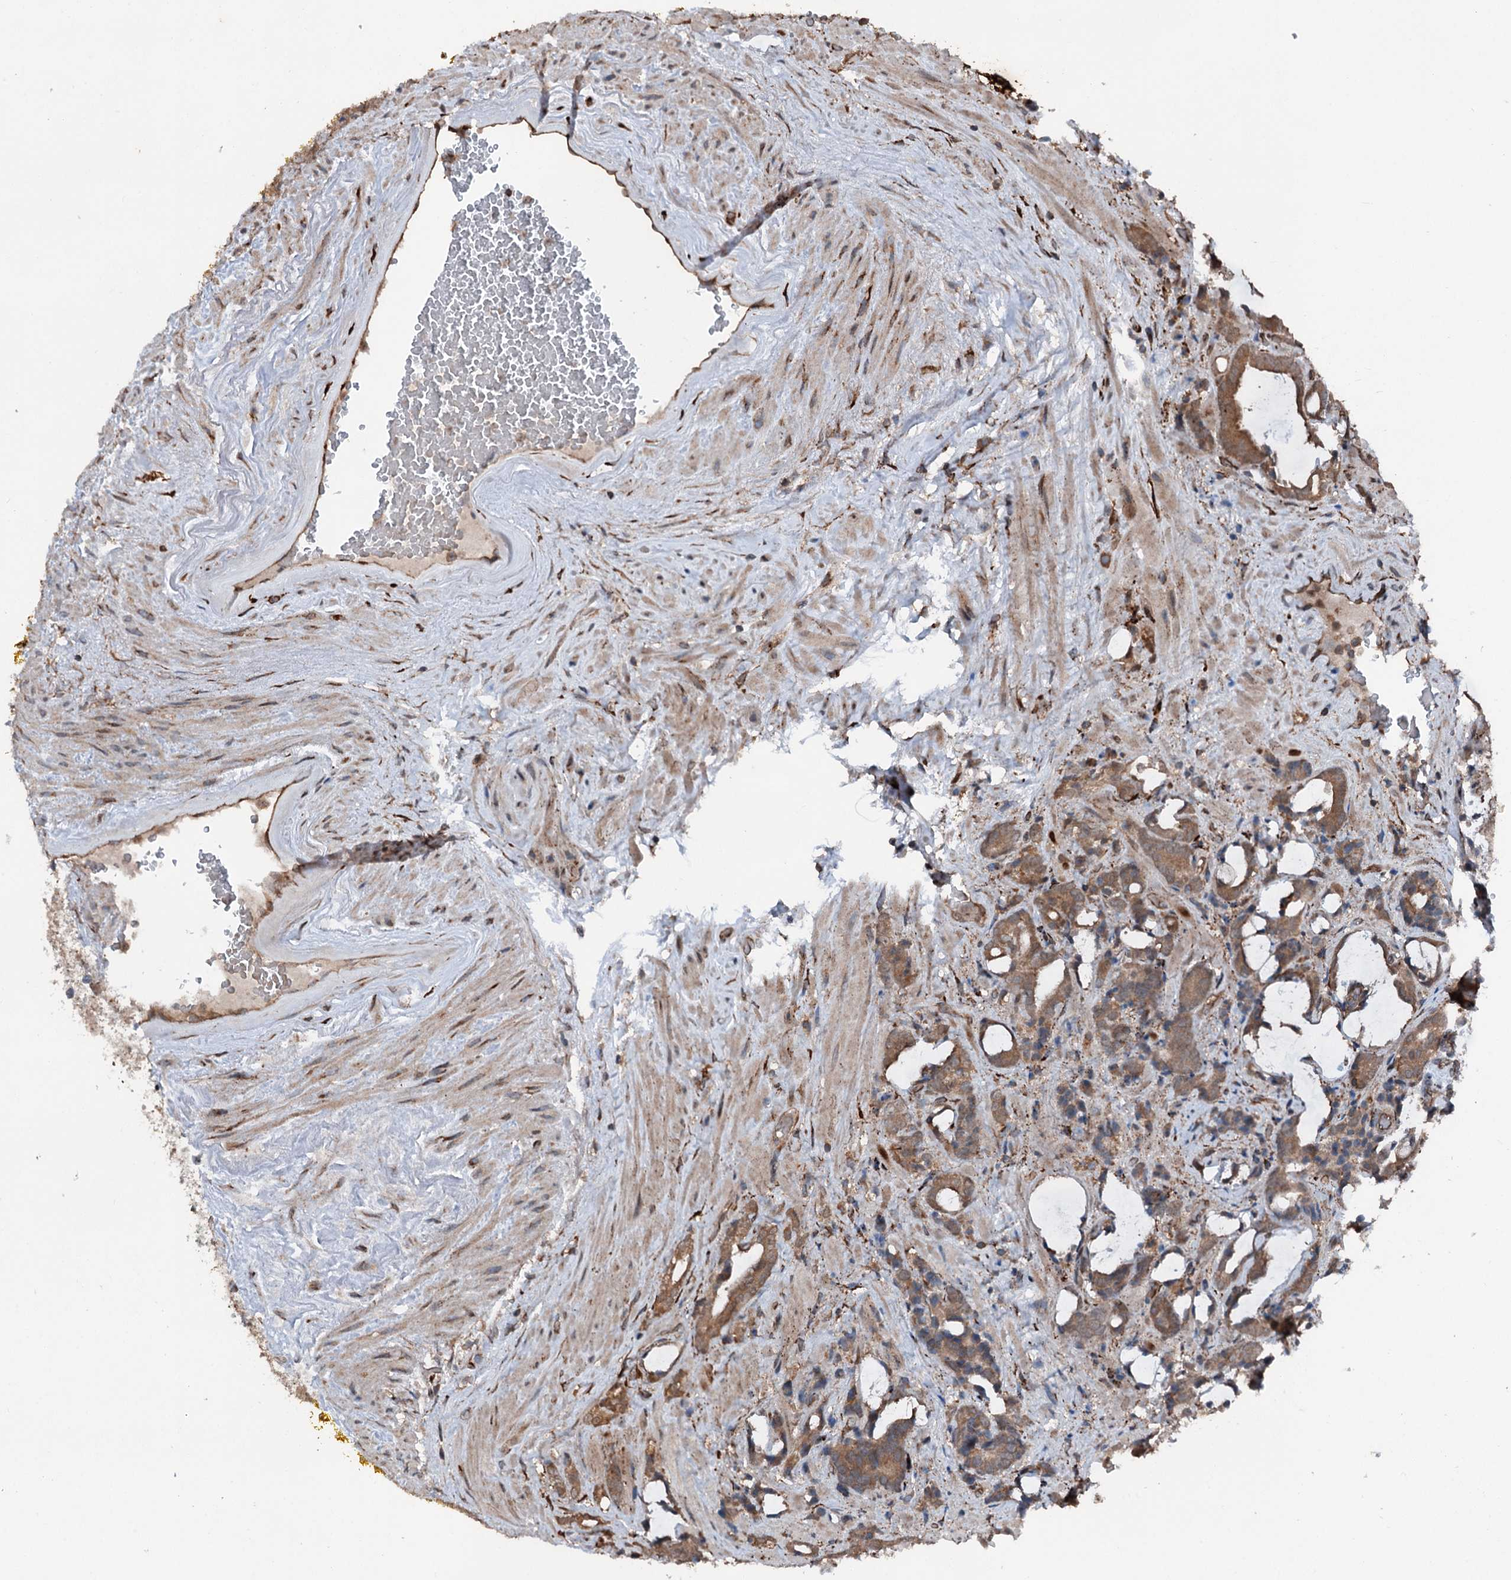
{"staining": {"intensity": "moderate", "quantity": ">75%", "location": "cytoplasmic/membranous"}, "tissue": "prostate cancer", "cell_type": "Tumor cells", "image_type": "cancer", "snomed": [{"axis": "morphology", "description": "Adenocarcinoma, High grade"}, {"axis": "topography", "description": "Prostate and seminal vesicle, NOS"}], "caption": "Immunohistochemistry staining of prostate cancer, which displays medium levels of moderate cytoplasmic/membranous expression in approximately >75% of tumor cells indicating moderate cytoplasmic/membranous protein expression. The staining was performed using DAB (3,3'-diaminobenzidine) (brown) for protein detection and nuclei were counterstained in hematoxylin (blue).", "gene": "DDIAS", "patient": {"sex": "male", "age": 67}}